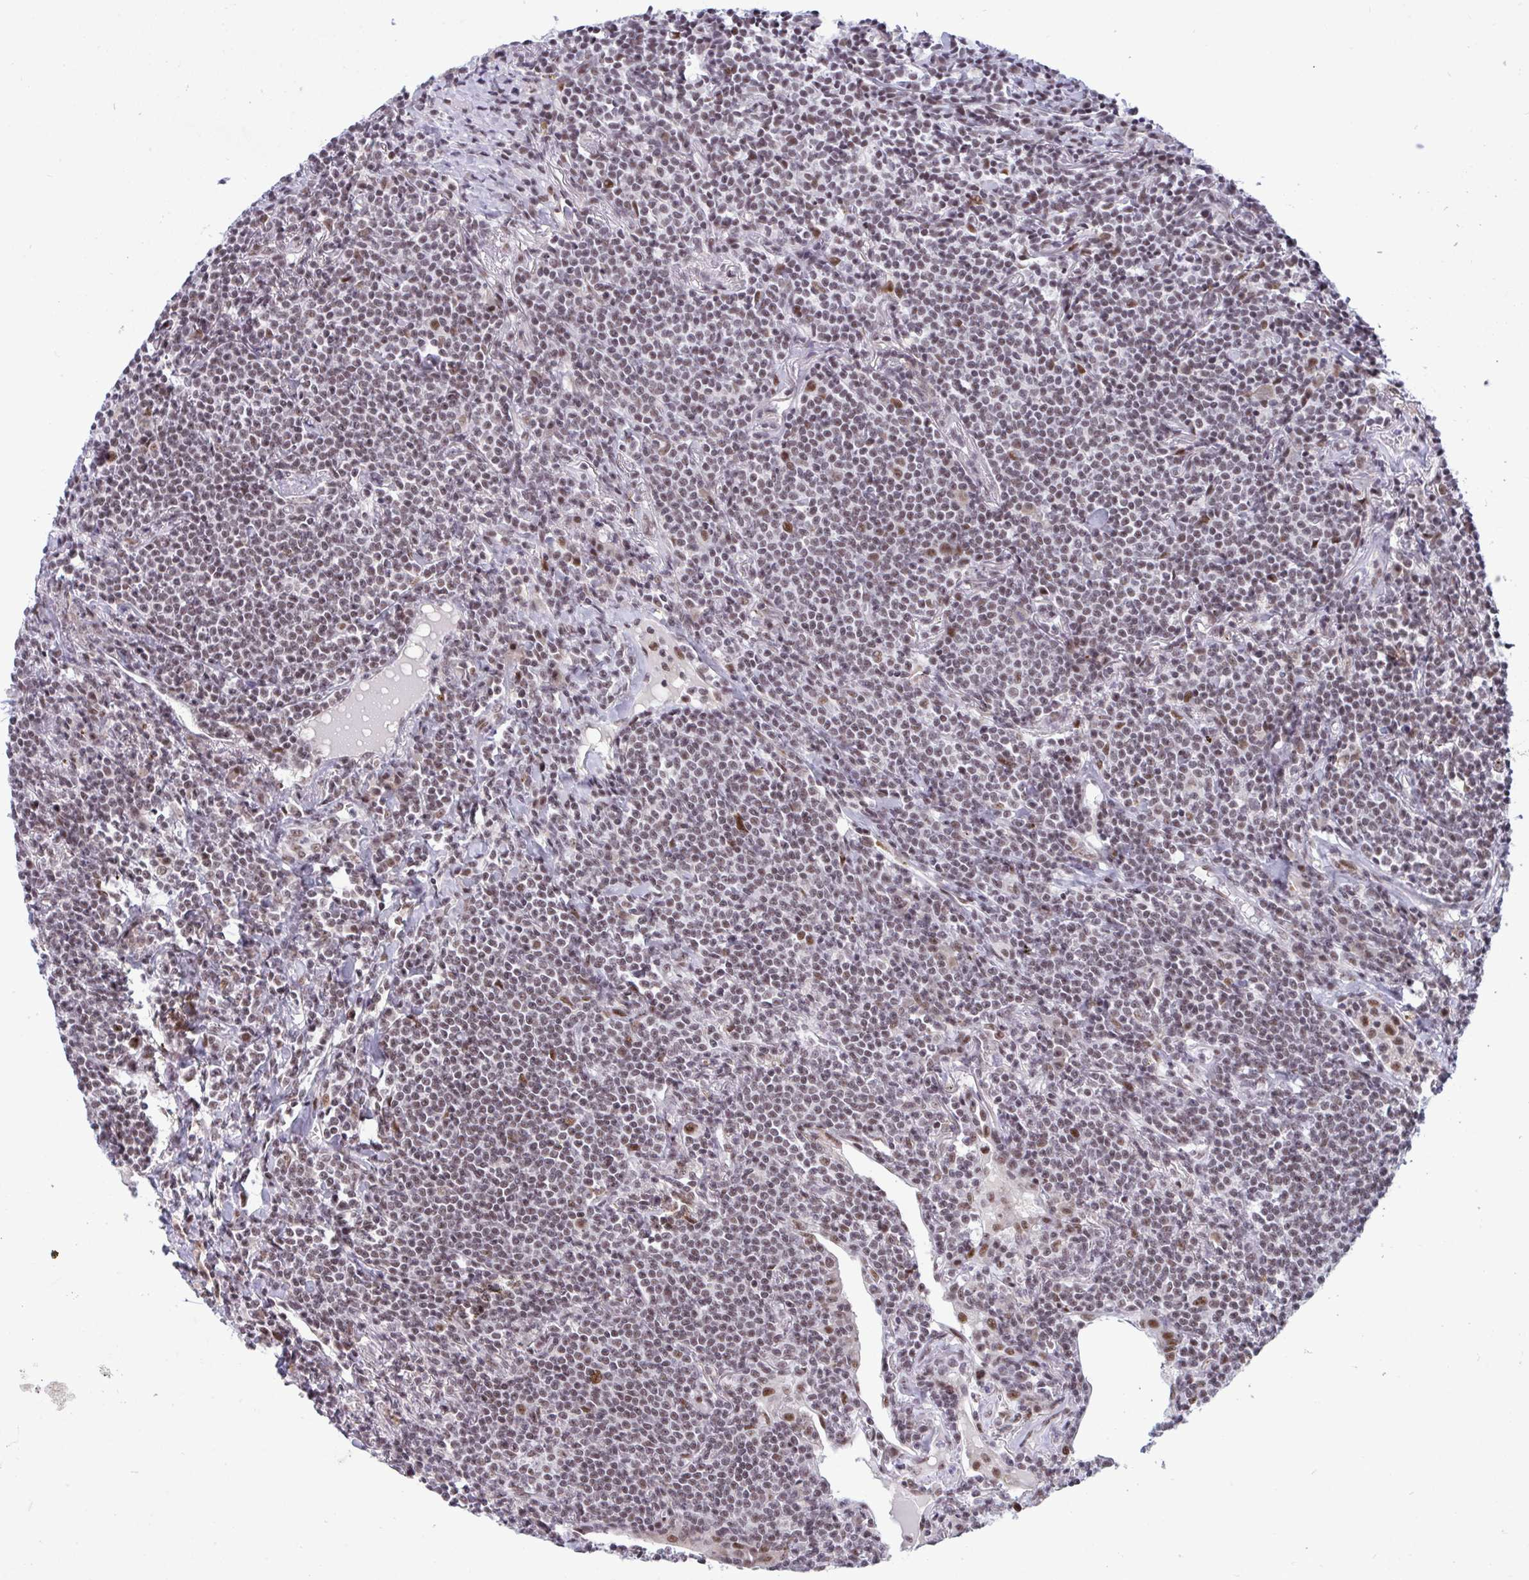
{"staining": {"intensity": "moderate", "quantity": "25%-75%", "location": "nuclear"}, "tissue": "lymphoma", "cell_type": "Tumor cells", "image_type": "cancer", "snomed": [{"axis": "morphology", "description": "Malignant lymphoma, non-Hodgkin's type, Low grade"}, {"axis": "topography", "description": "Lung"}], "caption": "A micrograph of human lymphoma stained for a protein shows moderate nuclear brown staining in tumor cells. The protein is shown in brown color, while the nuclei are stained blue.", "gene": "WBP11", "patient": {"sex": "female", "age": 71}}